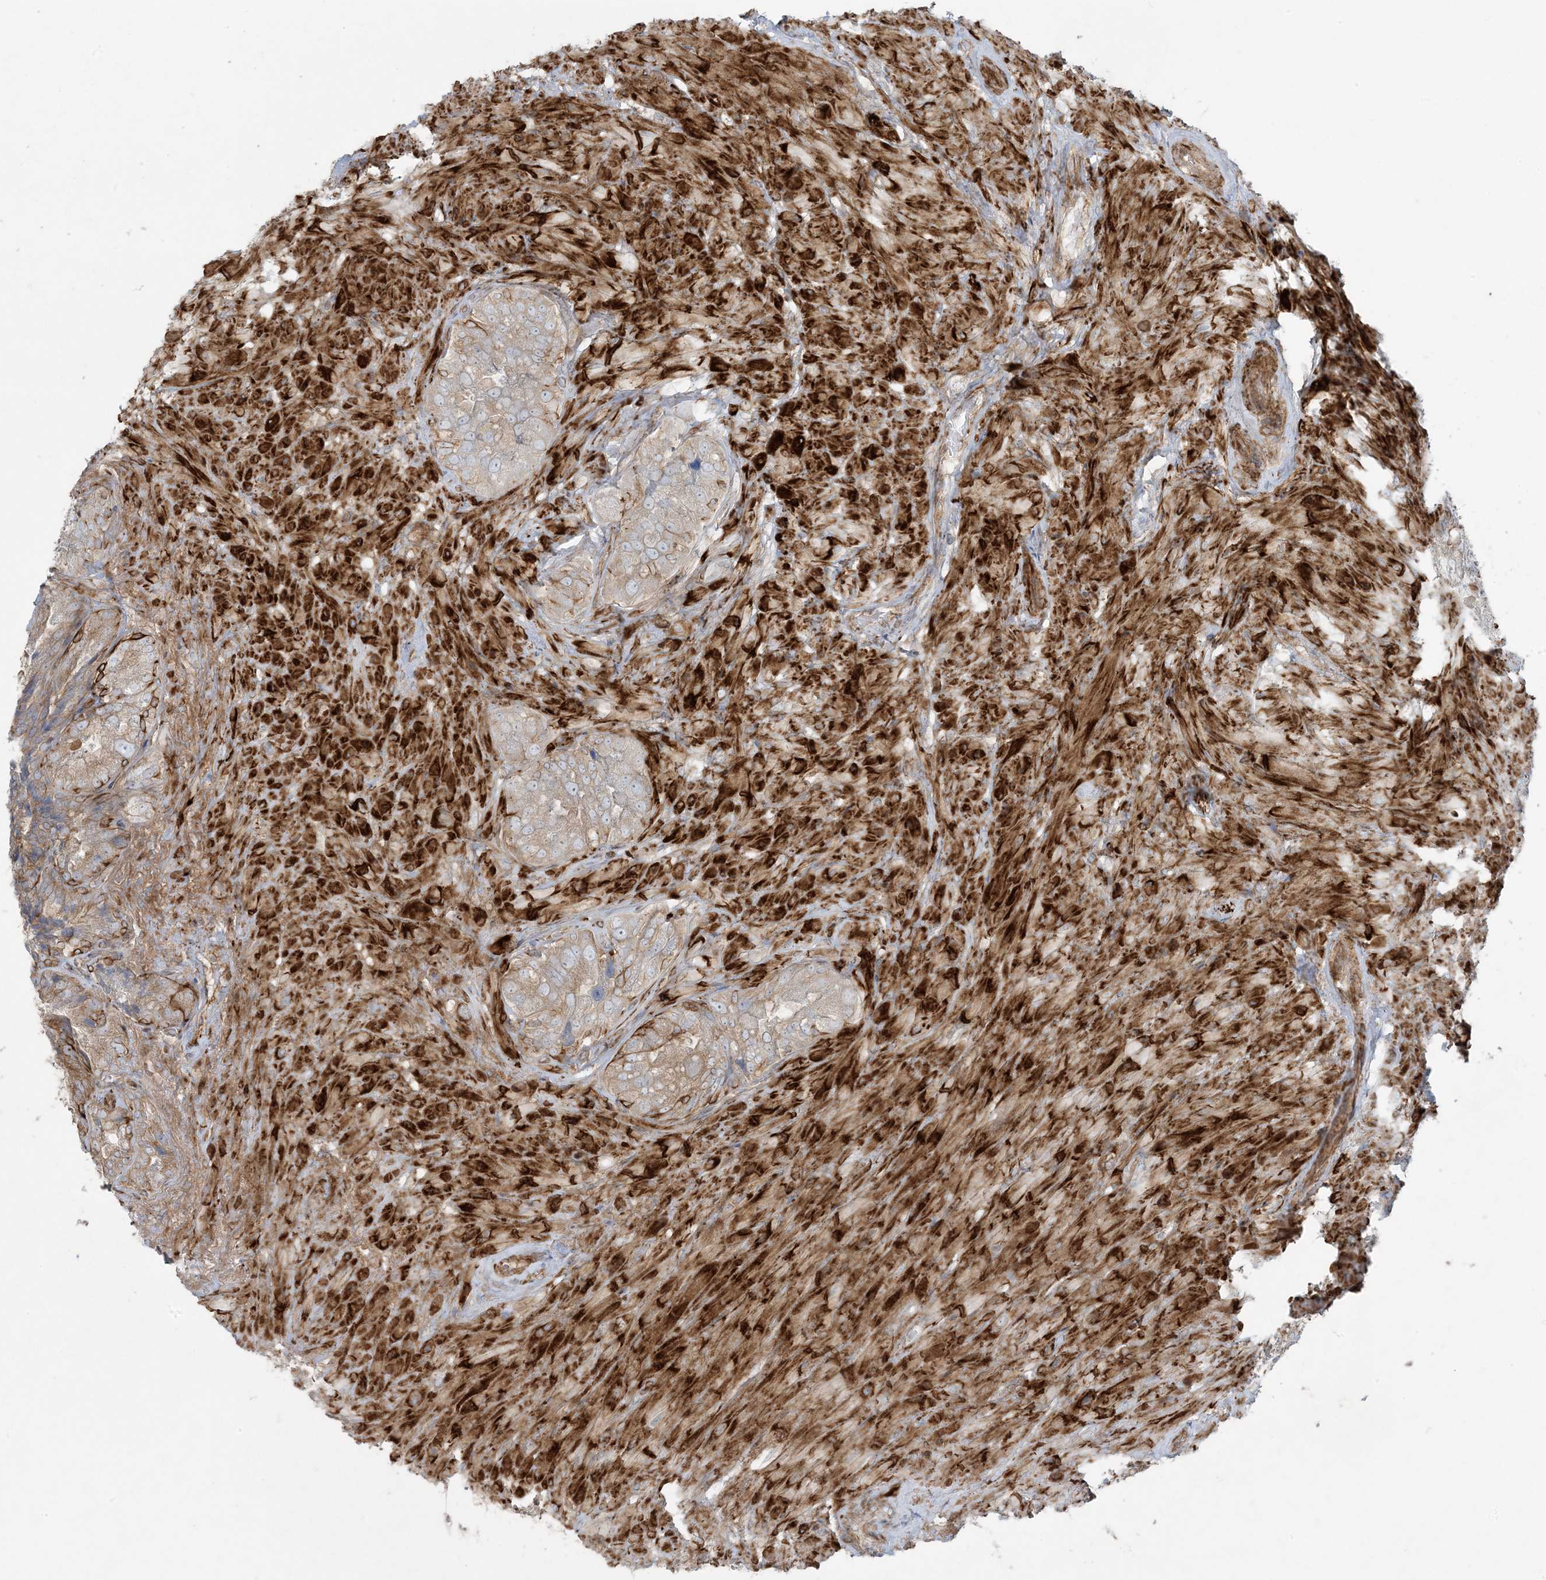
{"staining": {"intensity": "moderate", "quantity": ">75%", "location": "cytoplasmic/membranous"}, "tissue": "seminal vesicle", "cell_type": "Glandular cells", "image_type": "normal", "snomed": [{"axis": "morphology", "description": "Normal tissue, NOS"}, {"axis": "topography", "description": "Seminal veicle"}, {"axis": "topography", "description": "Peripheral nerve tissue"}], "caption": "The image shows staining of unremarkable seminal vesicle, revealing moderate cytoplasmic/membranous protein positivity (brown color) within glandular cells.", "gene": "PIK3R4", "patient": {"sex": "male", "age": 63}}